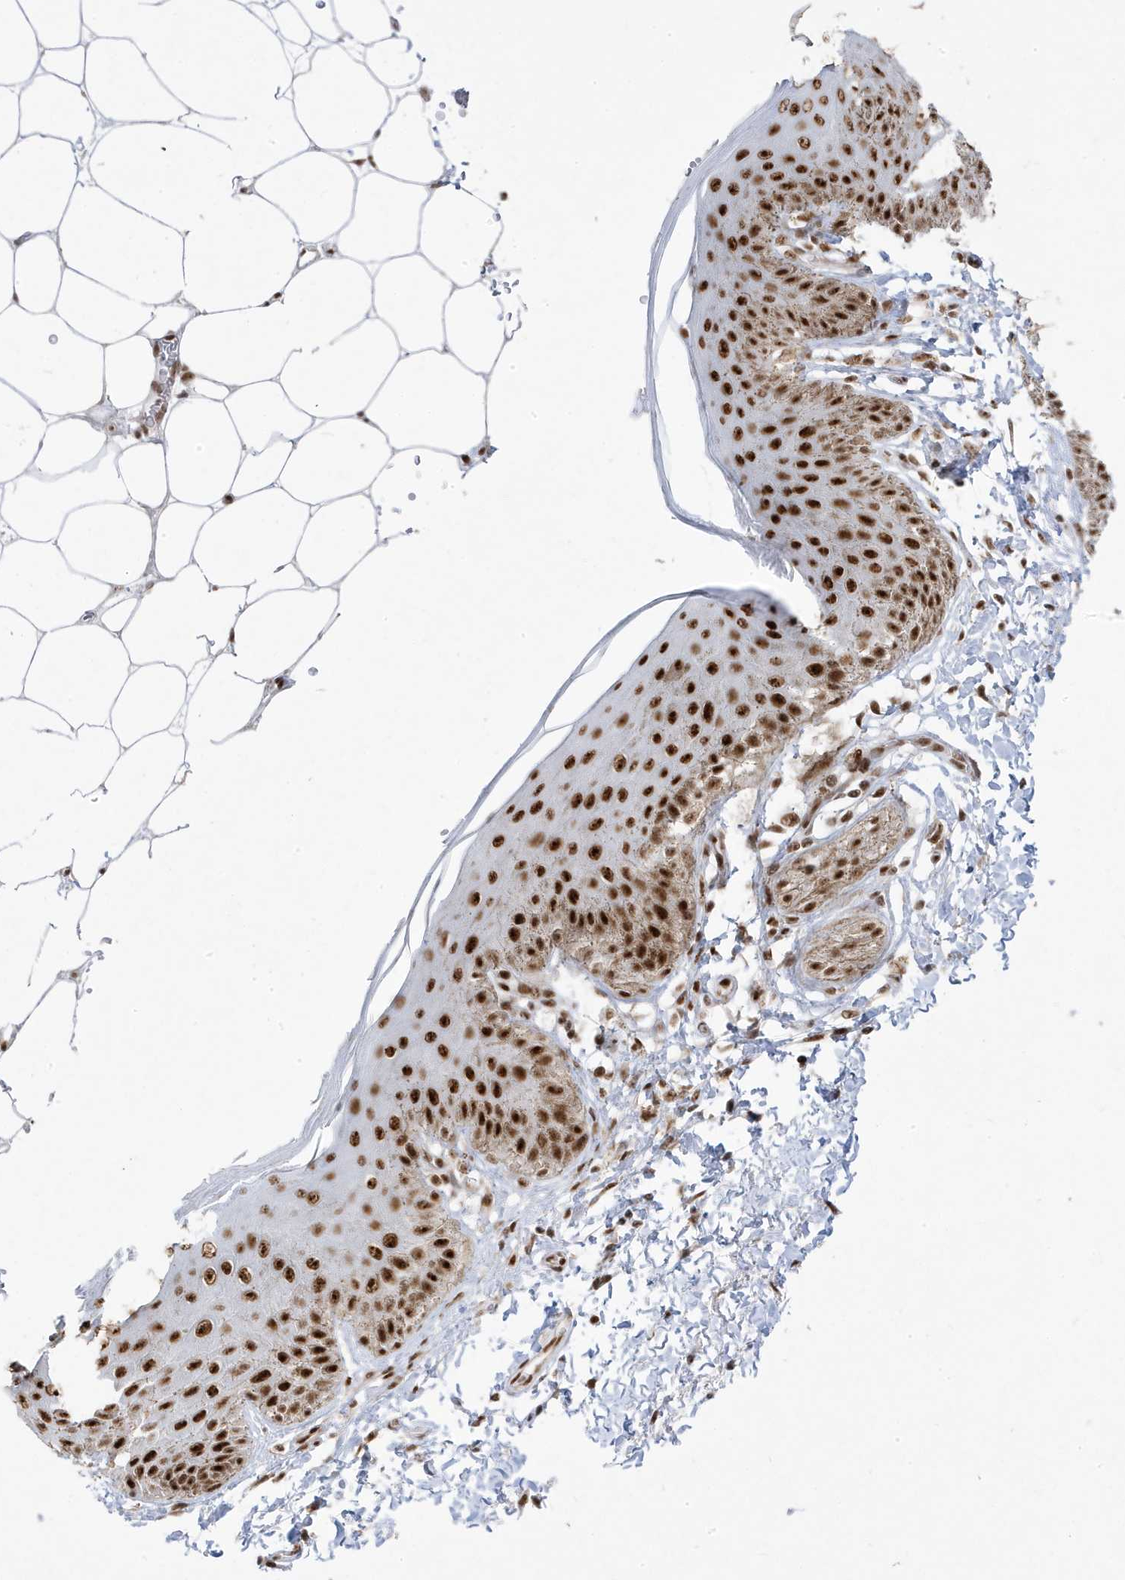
{"staining": {"intensity": "strong", "quantity": ">75%", "location": "nuclear"}, "tissue": "skin", "cell_type": "Epidermal cells", "image_type": "normal", "snomed": [{"axis": "morphology", "description": "Normal tissue, NOS"}, {"axis": "topography", "description": "Anal"}], "caption": "The immunohistochemical stain highlights strong nuclear positivity in epidermal cells of benign skin.", "gene": "MTREX", "patient": {"sex": "male", "age": 44}}